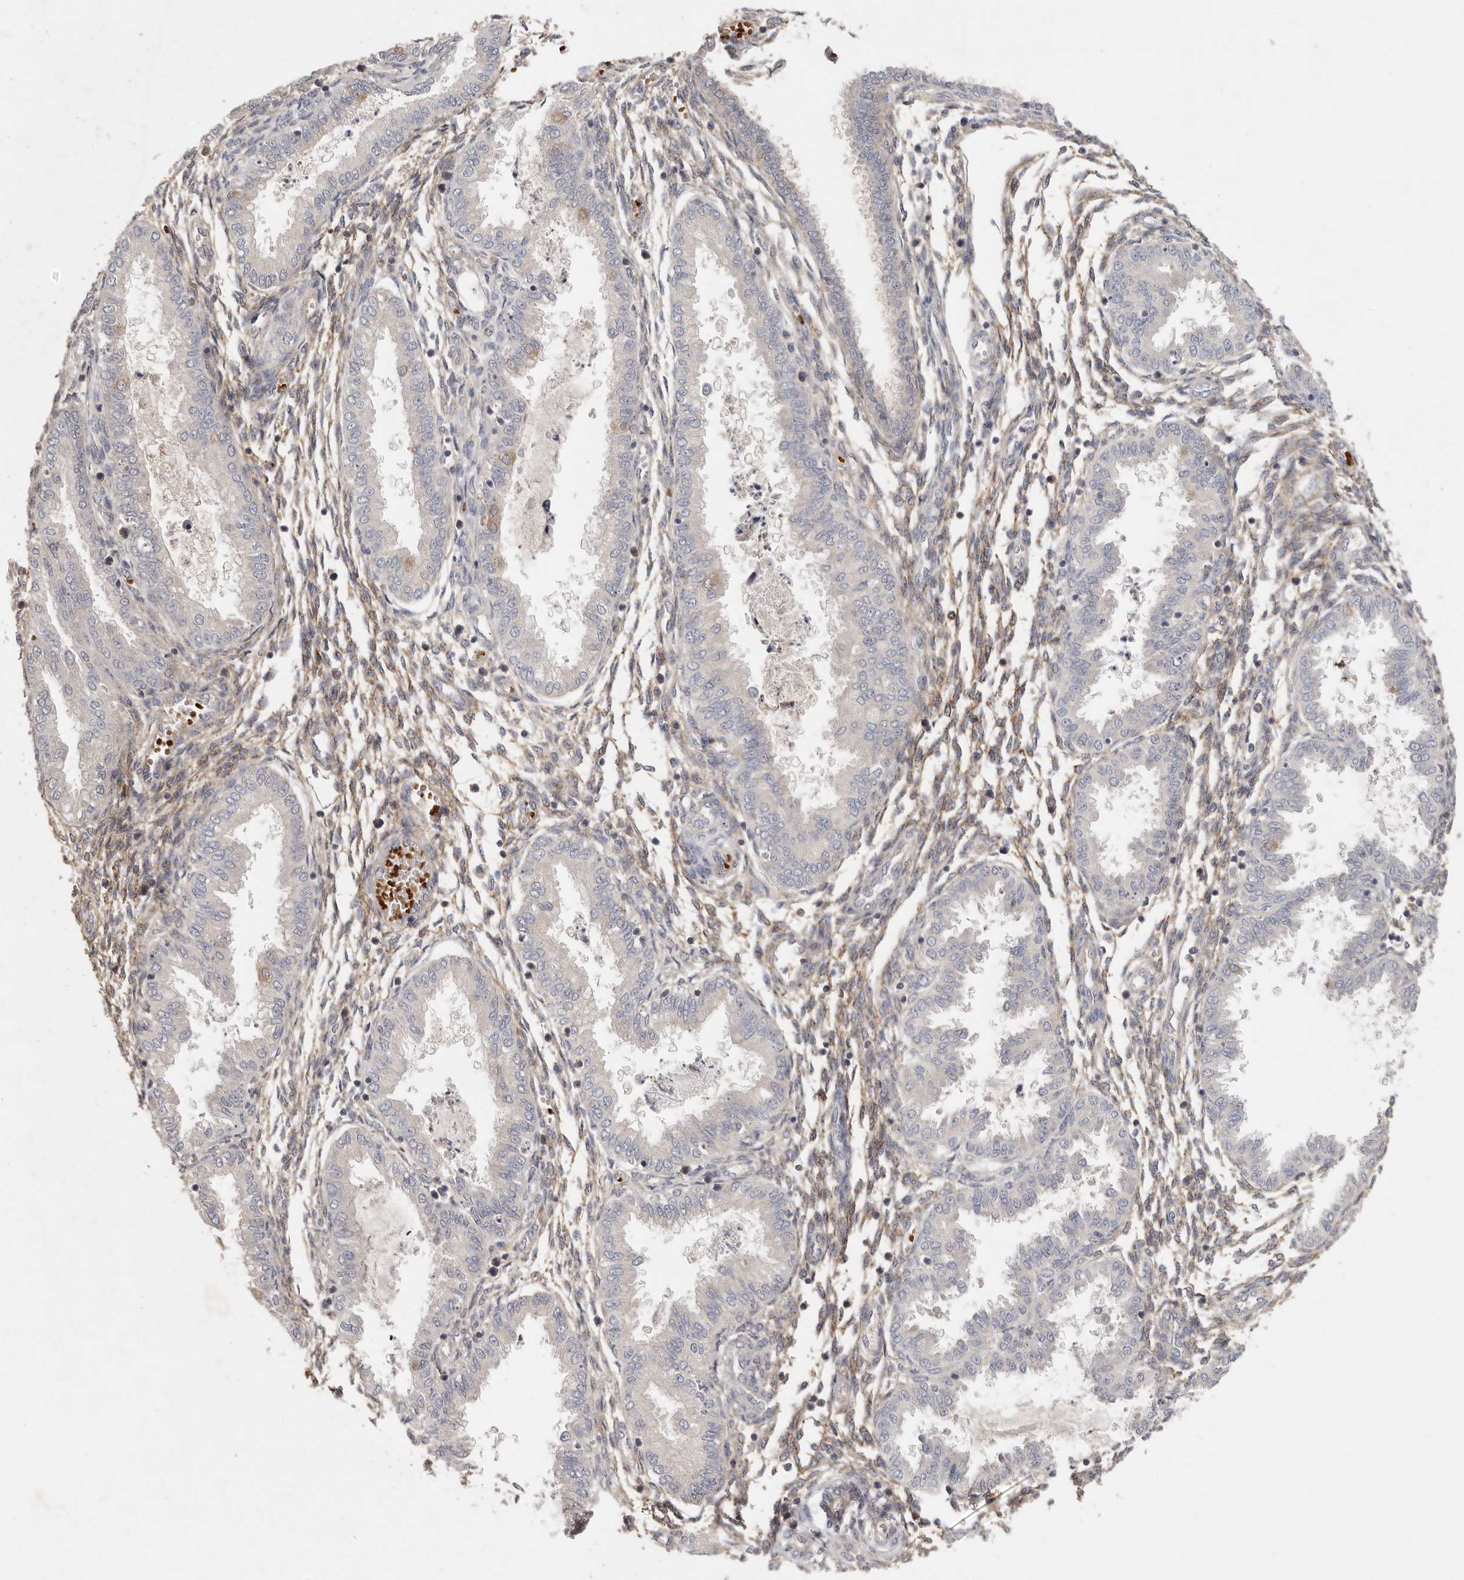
{"staining": {"intensity": "weak", "quantity": "25%-75%", "location": "cytoplasmic/membranous"}, "tissue": "endometrium", "cell_type": "Cells in endometrial stroma", "image_type": "normal", "snomed": [{"axis": "morphology", "description": "Normal tissue, NOS"}, {"axis": "topography", "description": "Endometrium"}], "caption": "Immunohistochemistry image of unremarkable endometrium: endometrium stained using immunohistochemistry (IHC) reveals low levels of weak protein expression localized specifically in the cytoplasmic/membranous of cells in endometrial stroma, appearing as a cytoplasmic/membranous brown color.", "gene": "CFAP298", "patient": {"sex": "female", "age": 33}}